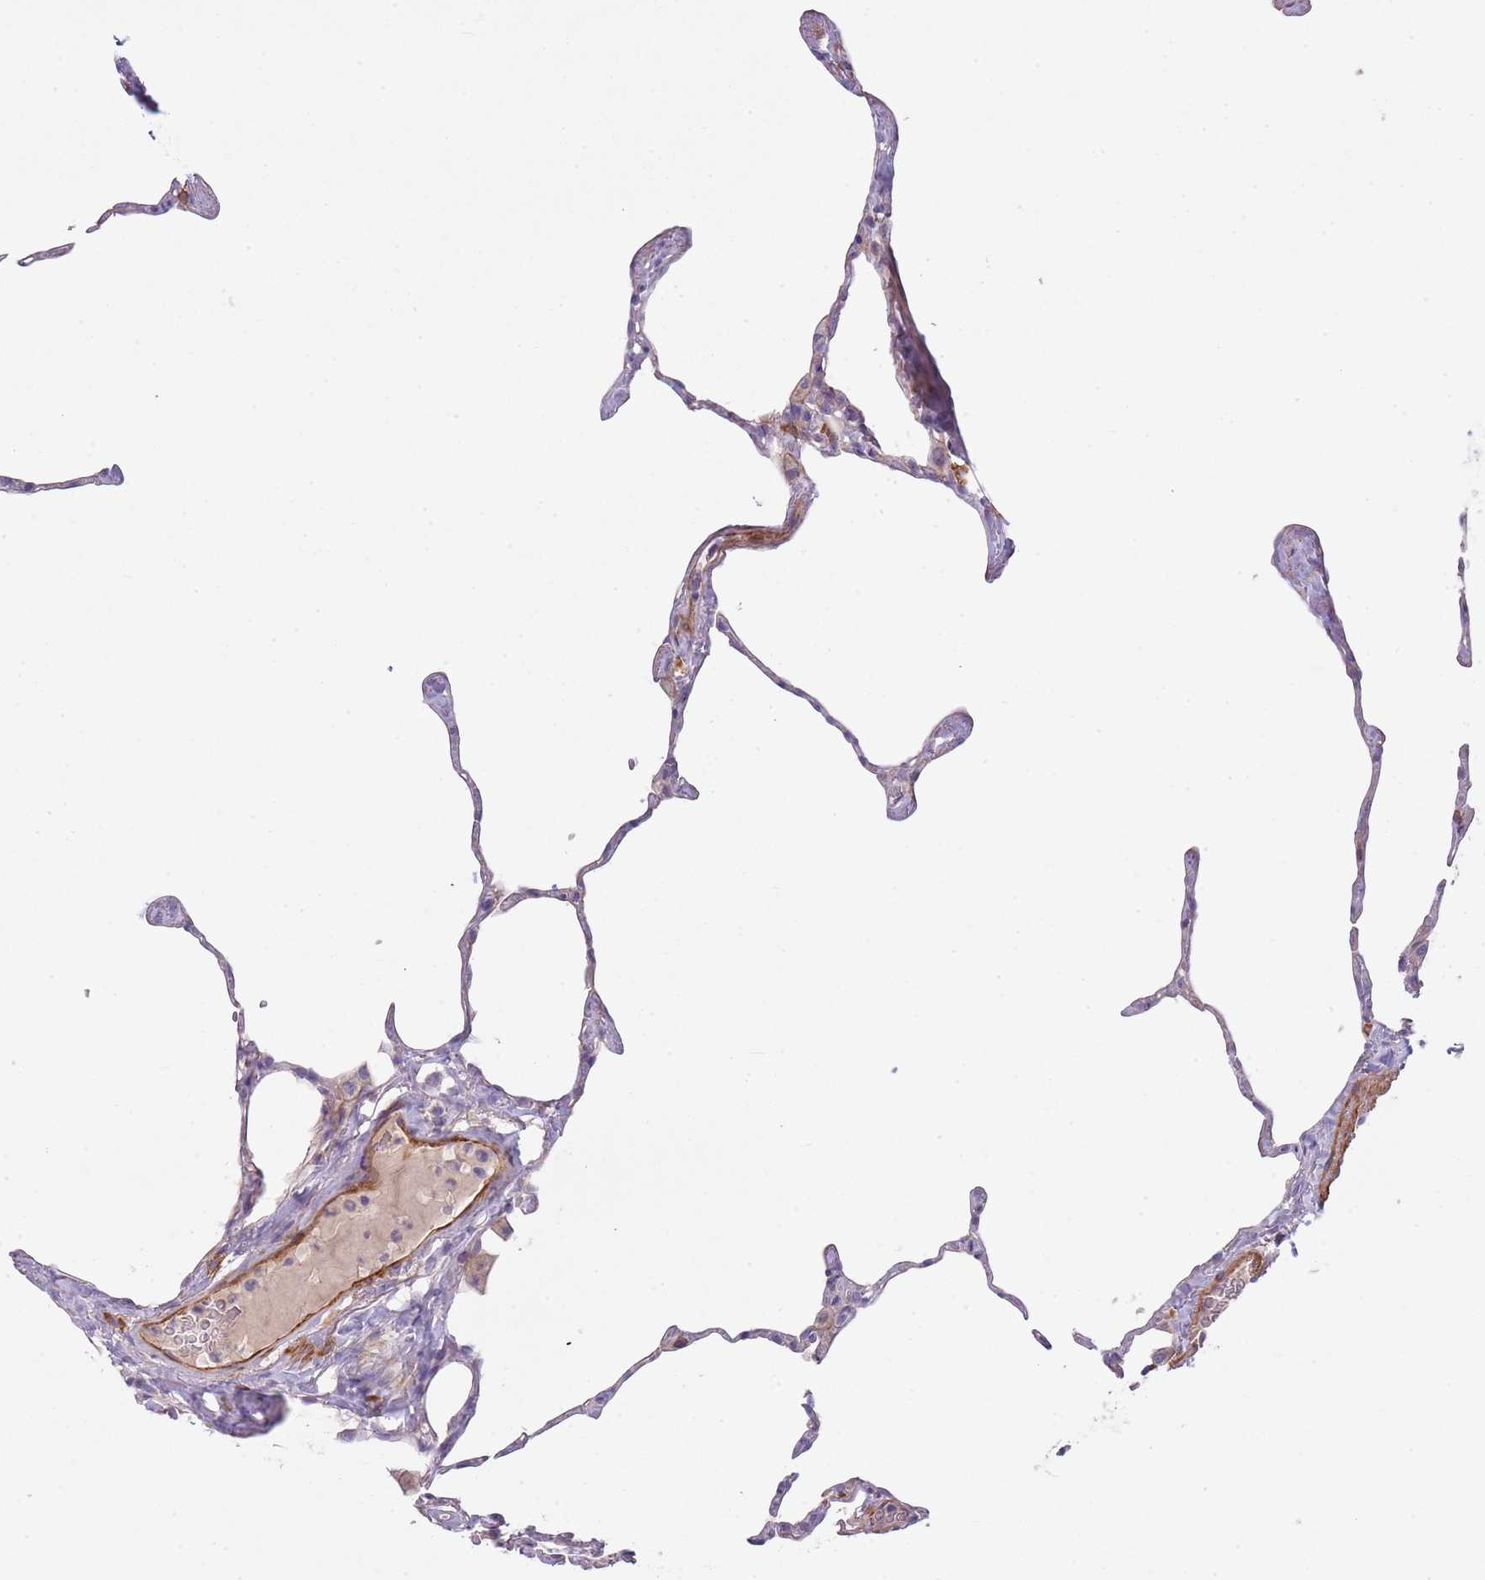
{"staining": {"intensity": "negative", "quantity": "none", "location": "none"}, "tissue": "lung", "cell_type": "Alveolar cells", "image_type": "normal", "snomed": [{"axis": "morphology", "description": "Normal tissue, NOS"}, {"axis": "topography", "description": "Lung"}], "caption": "This is a photomicrograph of immunohistochemistry staining of benign lung, which shows no positivity in alveolar cells.", "gene": "TINAGL1", "patient": {"sex": "male", "age": 65}}